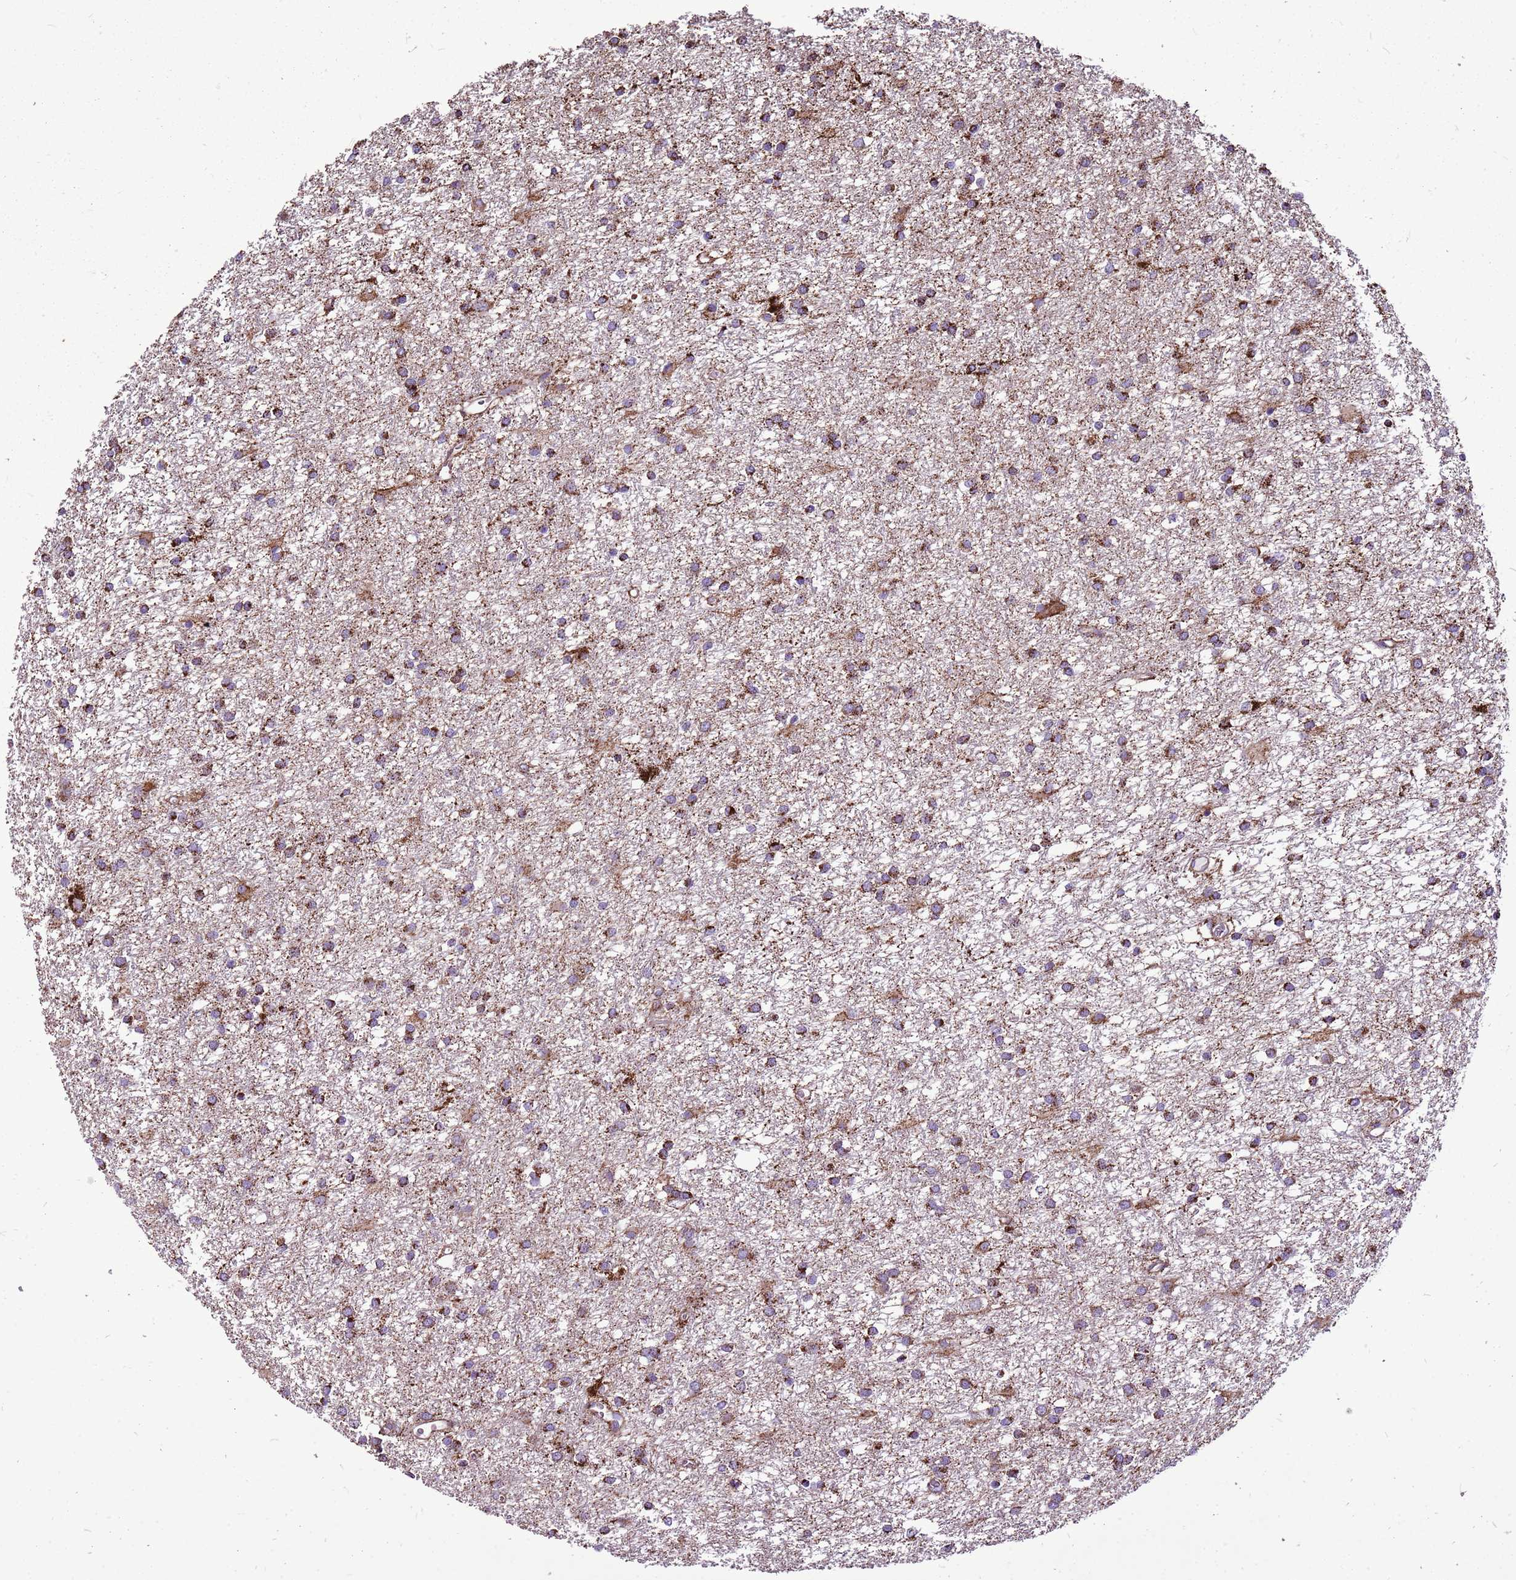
{"staining": {"intensity": "strong", "quantity": ">75%", "location": "cytoplasmic/membranous"}, "tissue": "glioma", "cell_type": "Tumor cells", "image_type": "cancer", "snomed": [{"axis": "morphology", "description": "Glioma, malignant, High grade"}, {"axis": "topography", "description": "Brain"}], "caption": "Brown immunohistochemical staining in malignant glioma (high-grade) displays strong cytoplasmic/membranous staining in approximately >75% of tumor cells. (brown staining indicates protein expression, while blue staining denotes nuclei).", "gene": "GCDH", "patient": {"sex": "female", "age": 50}}